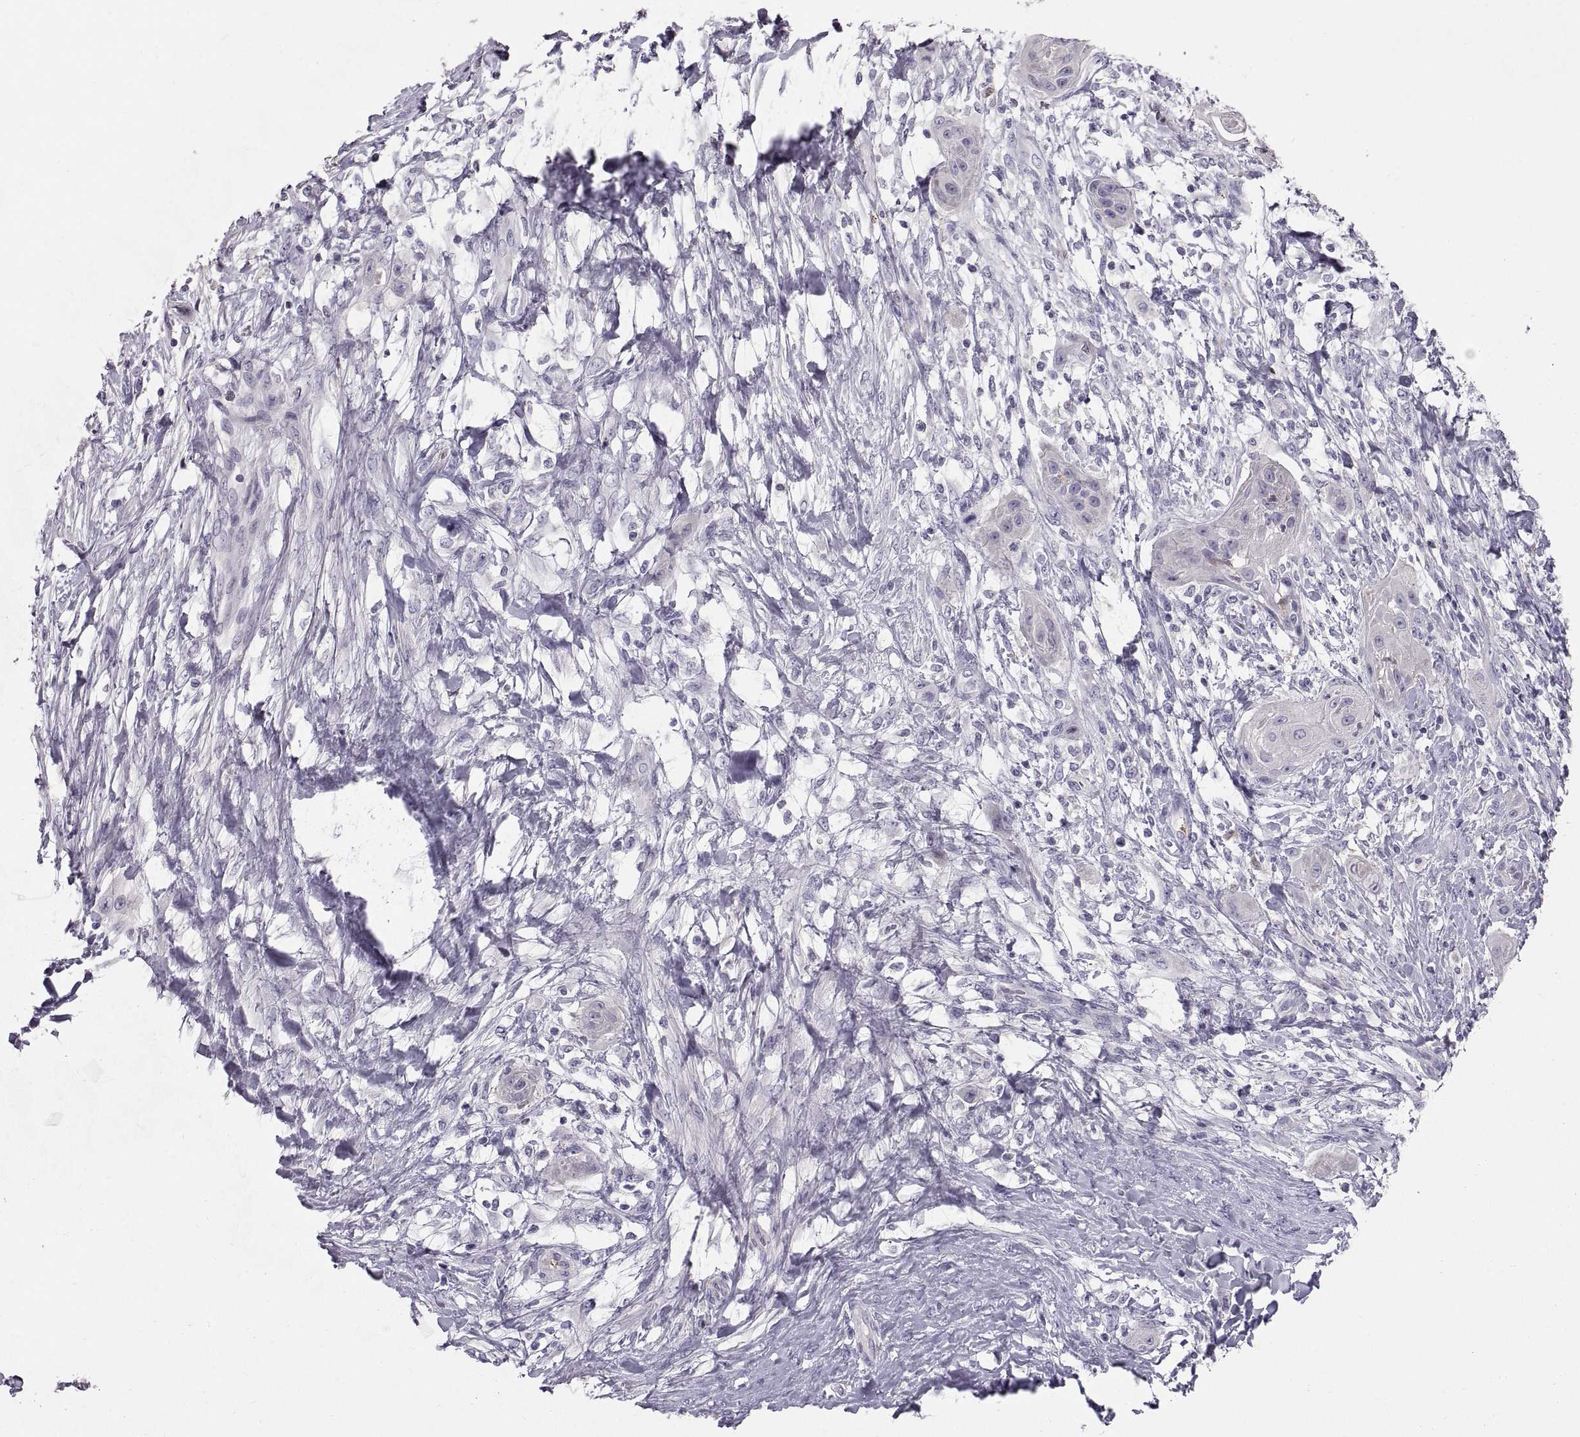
{"staining": {"intensity": "negative", "quantity": "none", "location": "none"}, "tissue": "skin cancer", "cell_type": "Tumor cells", "image_type": "cancer", "snomed": [{"axis": "morphology", "description": "Squamous cell carcinoma, NOS"}, {"axis": "topography", "description": "Skin"}], "caption": "An immunohistochemistry histopathology image of squamous cell carcinoma (skin) is shown. There is no staining in tumor cells of squamous cell carcinoma (skin).", "gene": "ADAM32", "patient": {"sex": "male", "age": 62}}